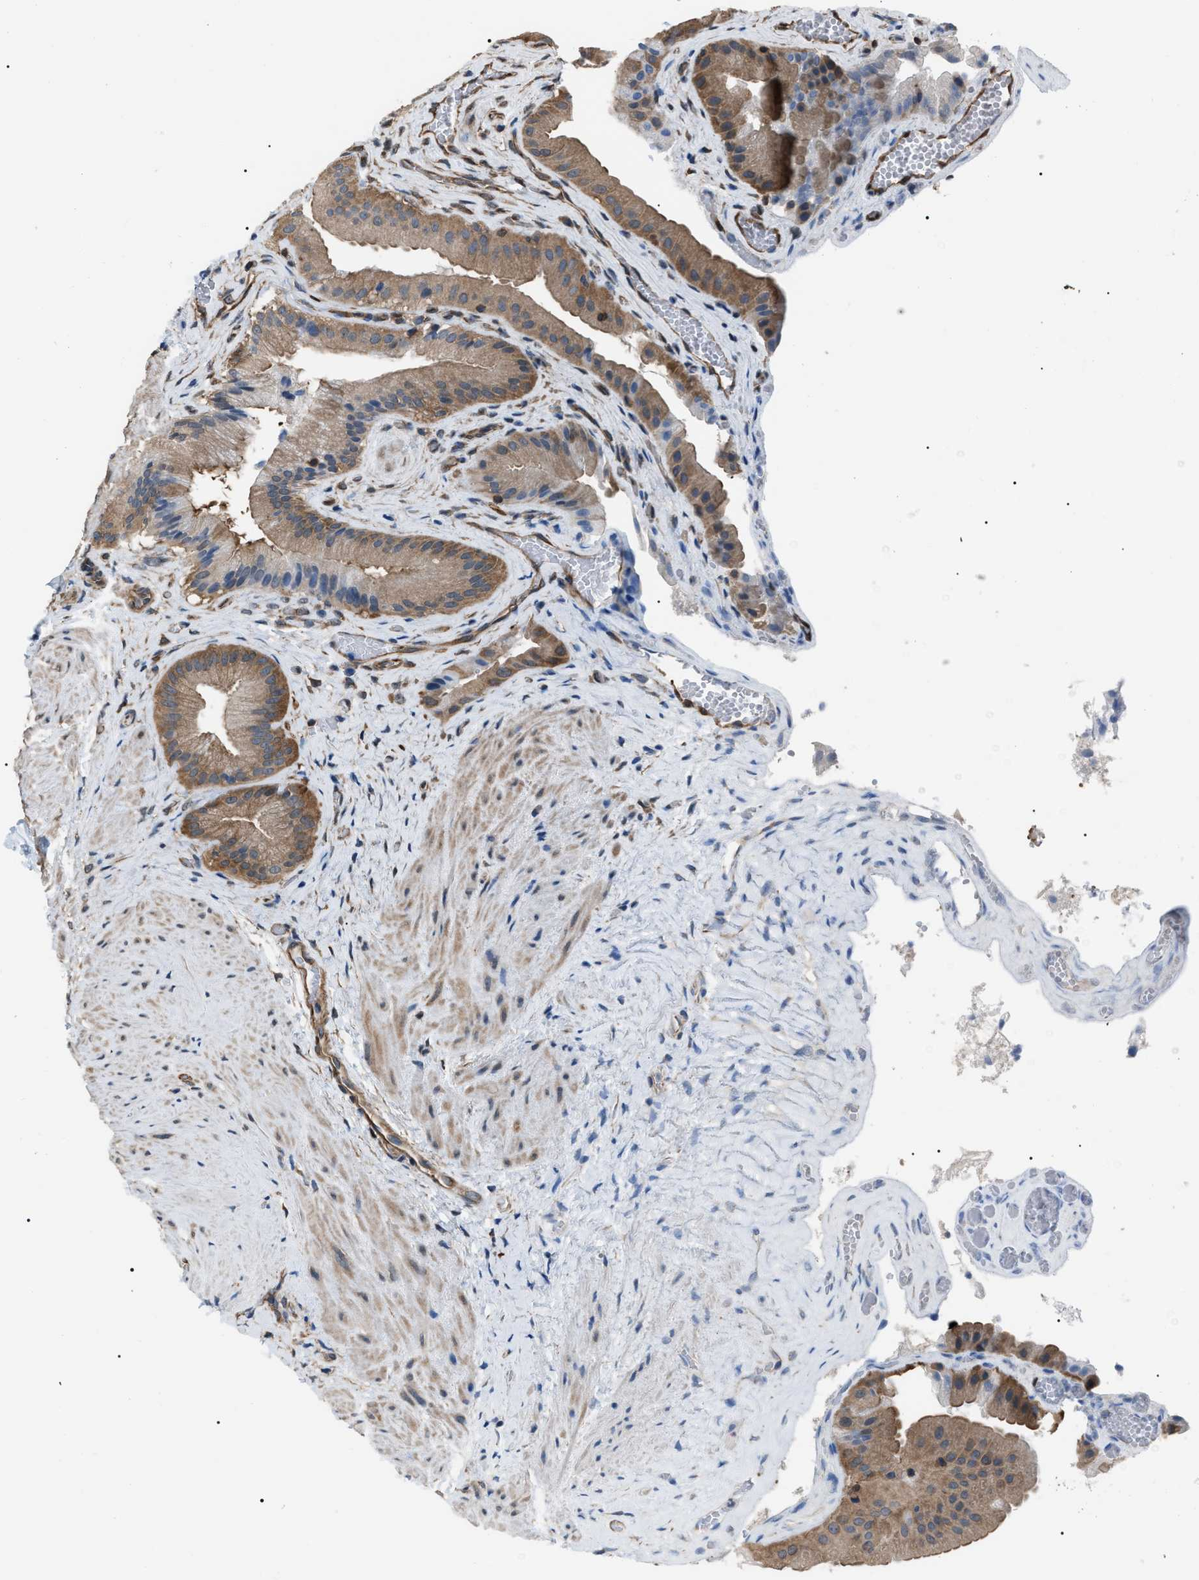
{"staining": {"intensity": "moderate", "quantity": ">75%", "location": "cytoplasmic/membranous"}, "tissue": "gallbladder", "cell_type": "Glandular cells", "image_type": "normal", "snomed": [{"axis": "morphology", "description": "Normal tissue, NOS"}, {"axis": "topography", "description": "Gallbladder"}], "caption": "Glandular cells reveal moderate cytoplasmic/membranous staining in about >75% of cells in unremarkable gallbladder.", "gene": "PDCD5", "patient": {"sex": "male", "age": 49}}